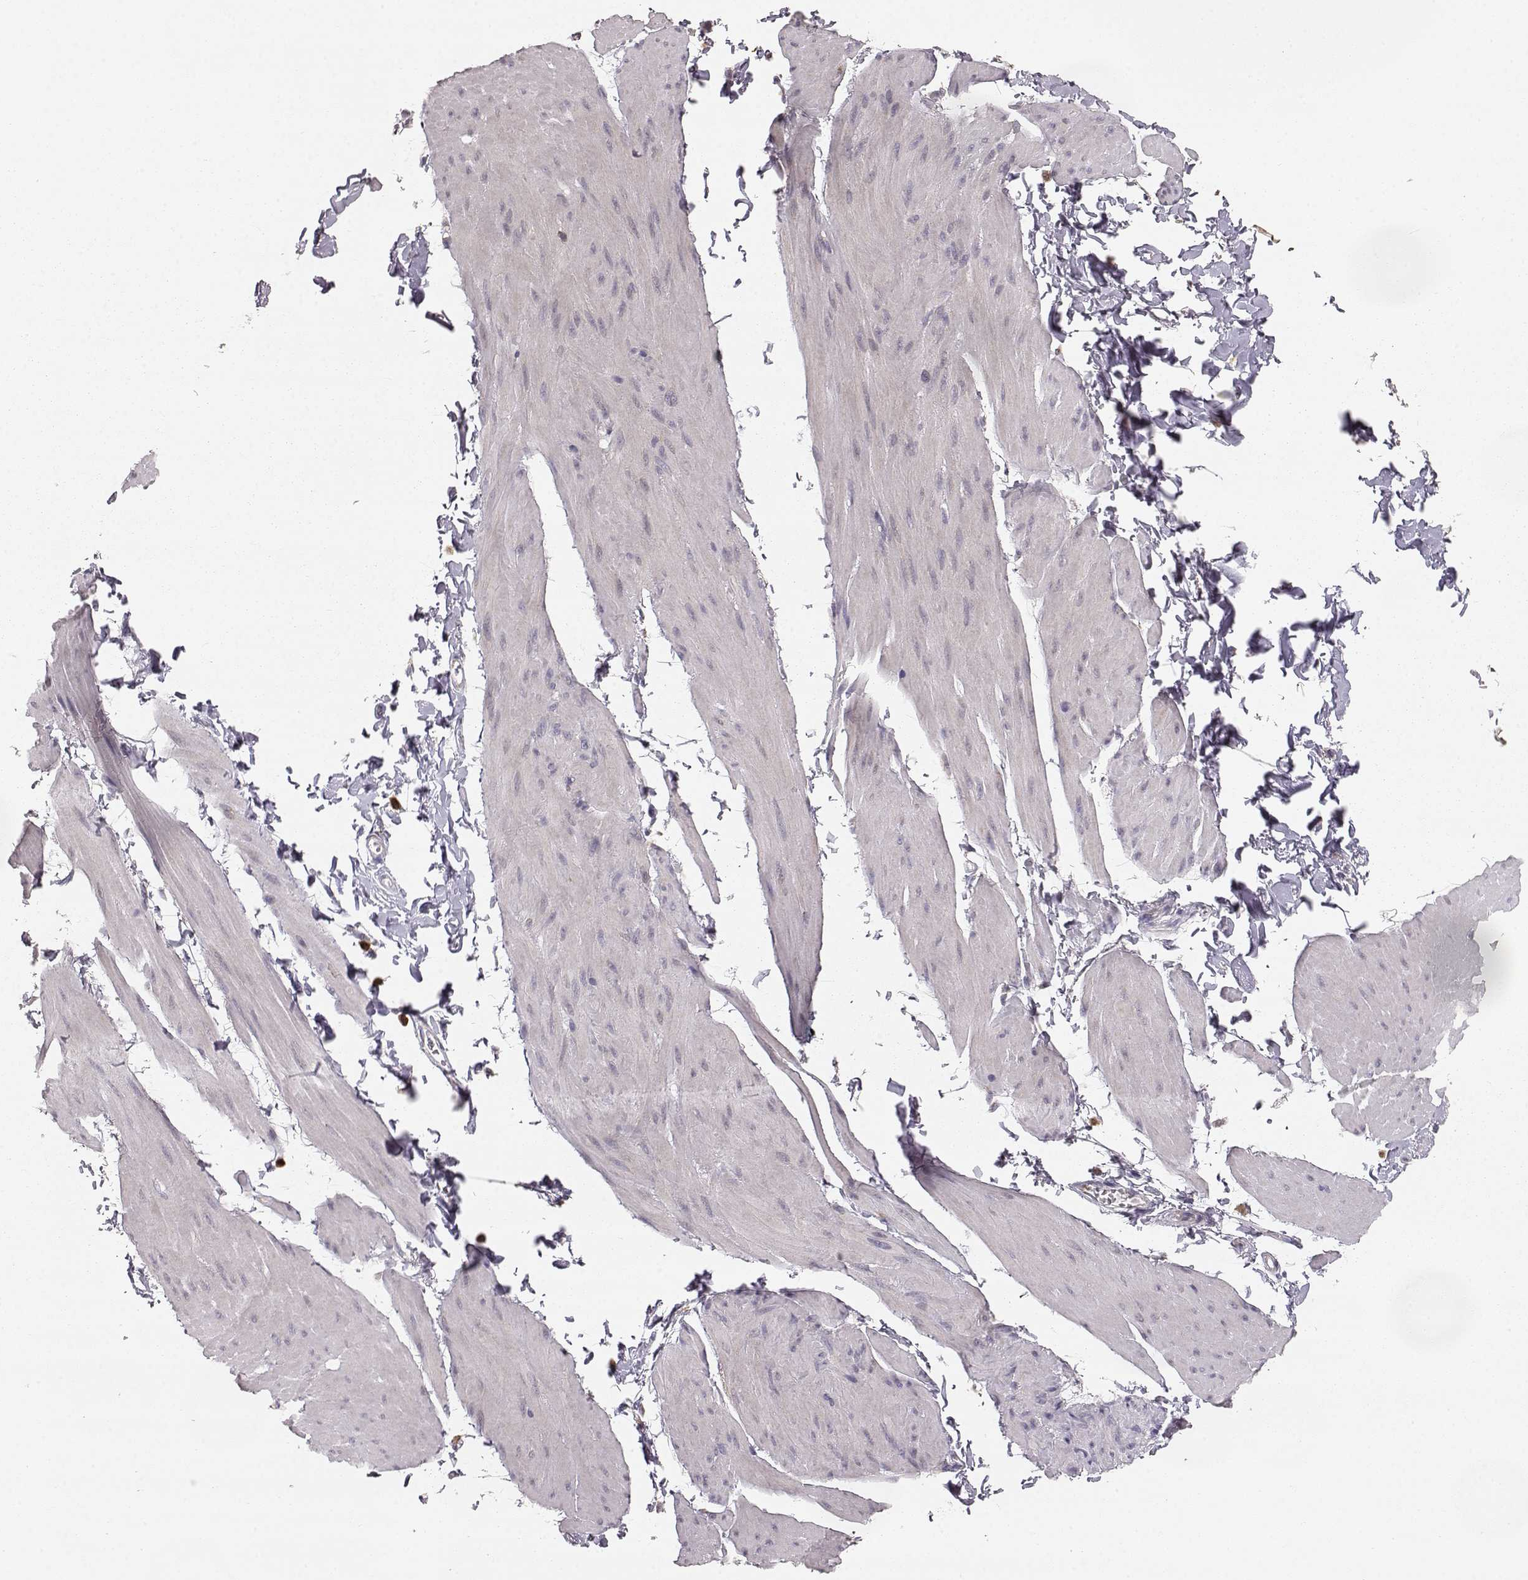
{"staining": {"intensity": "negative", "quantity": "none", "location": "none"}, "tissue": "smooth muscle", "cell_type": "Smooth muscle cells", "image_type": "normal", "snomed": [{"axis": "morphology", "description": "Normal tissue, NOS"}, {"axis": "topography", "description": "Adipose tissue"}, {"axis": "topography", "description": "Smooth muscle"}, {"axis": "topography", "description": "Peripheral nerve tissue"}], "caption": "Immunohistochemical staining of unremarkable human smooth muscle displays no significant staining in smooth muscle cells. Nuclei are stained in blue.", "gene": "GRAP2", "patient": {"sex": "male", "age": 83}}